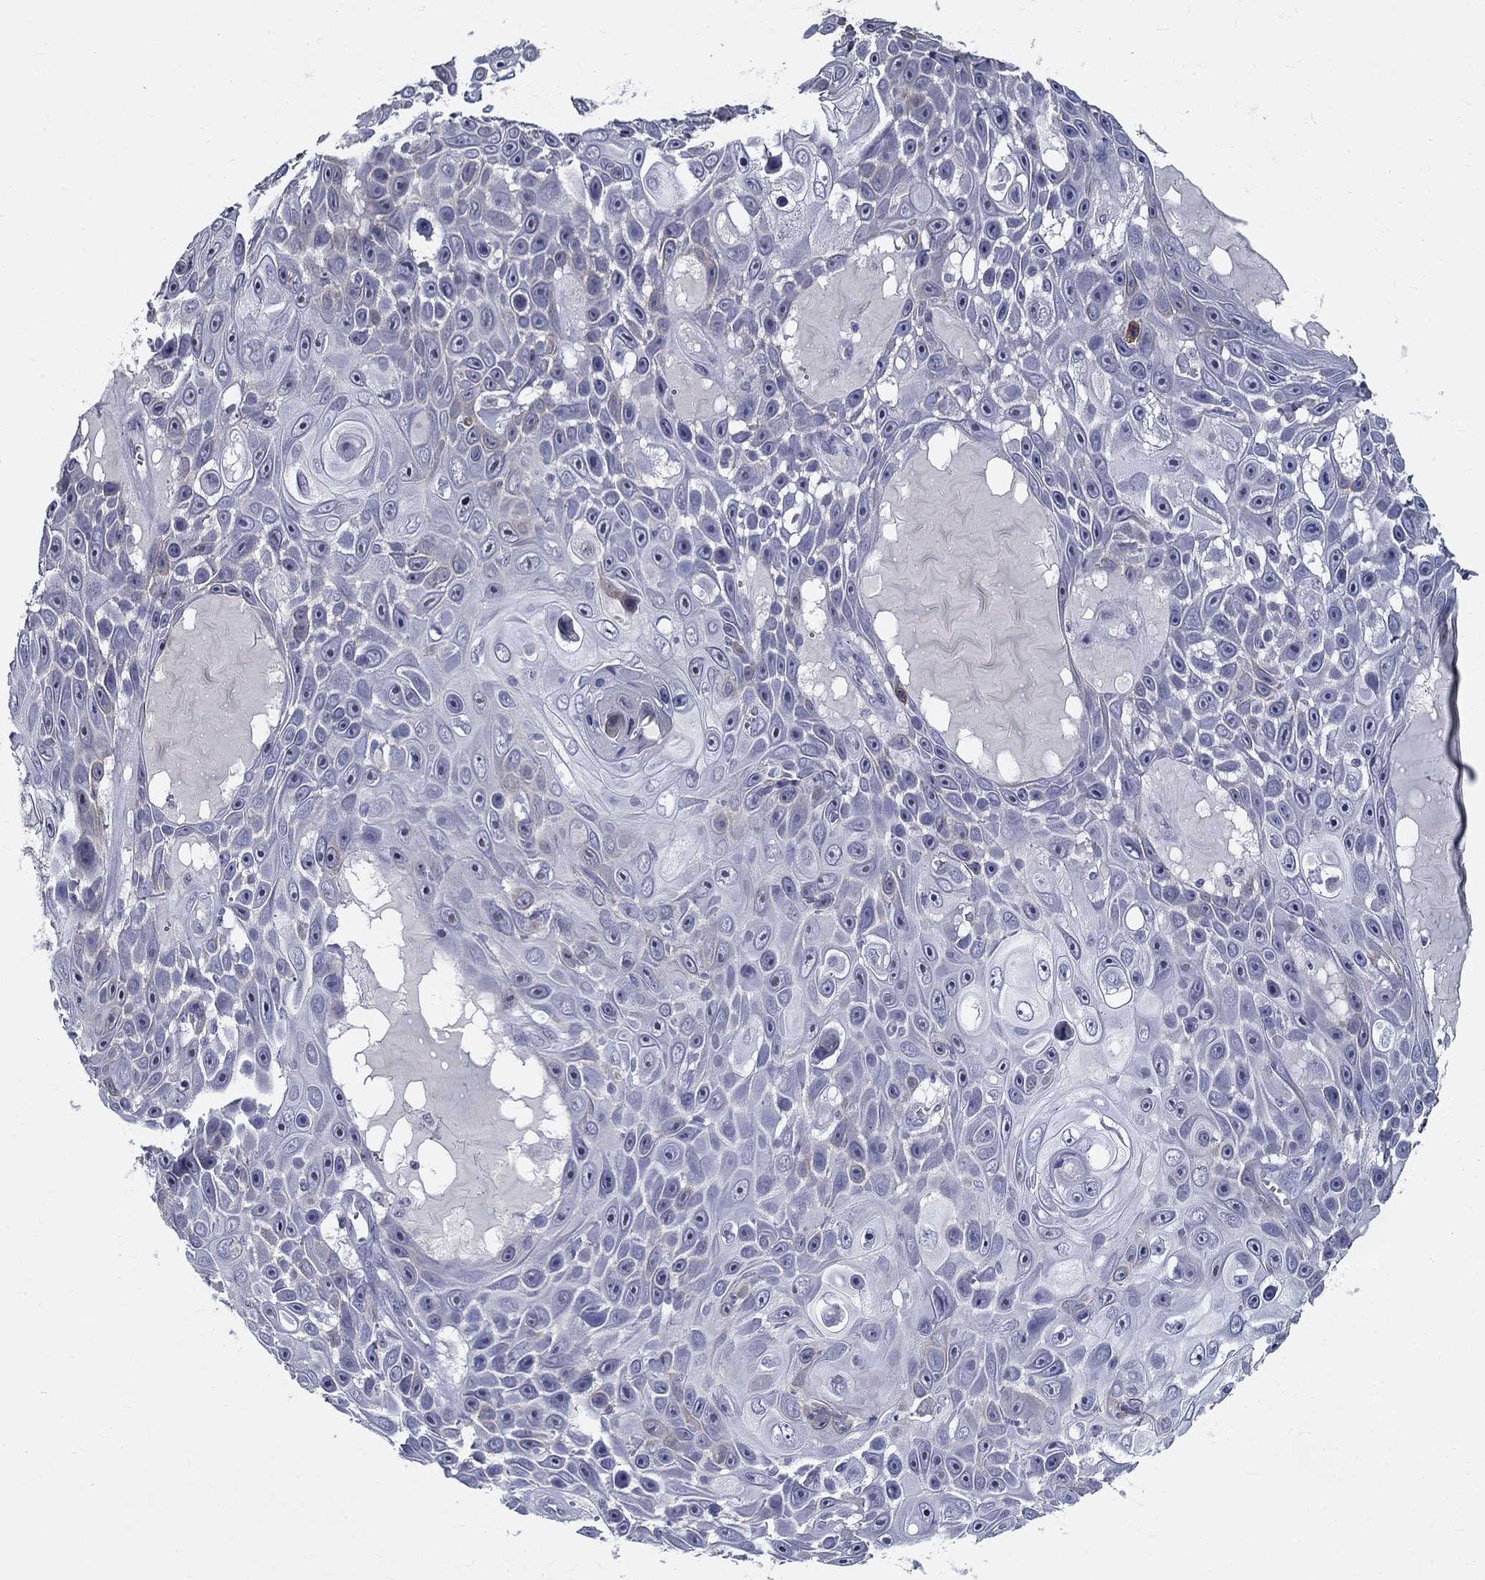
{"staining": {"intensity": "negative", "quantity": "none", "location": "none"}, "tissue": "skin cancer", "cell_type": "Tumor cells", "image_type": "cancer", "snomed": [{"axis": "morphology", "description": "Squamous cell carcinoma, NOS"}, {"axis": "topography", "description": "Skin"}], "caption": "Immunohistochemical staining of skin squamous cell carcinoma demonstrates no significant staining in tumor cells. (DAB (3,3'-diaminobenzidine) immunohistochemistry, high magnification).", "gene": "GUCA1A", "patient": {"sex": "male", "age": 82}}